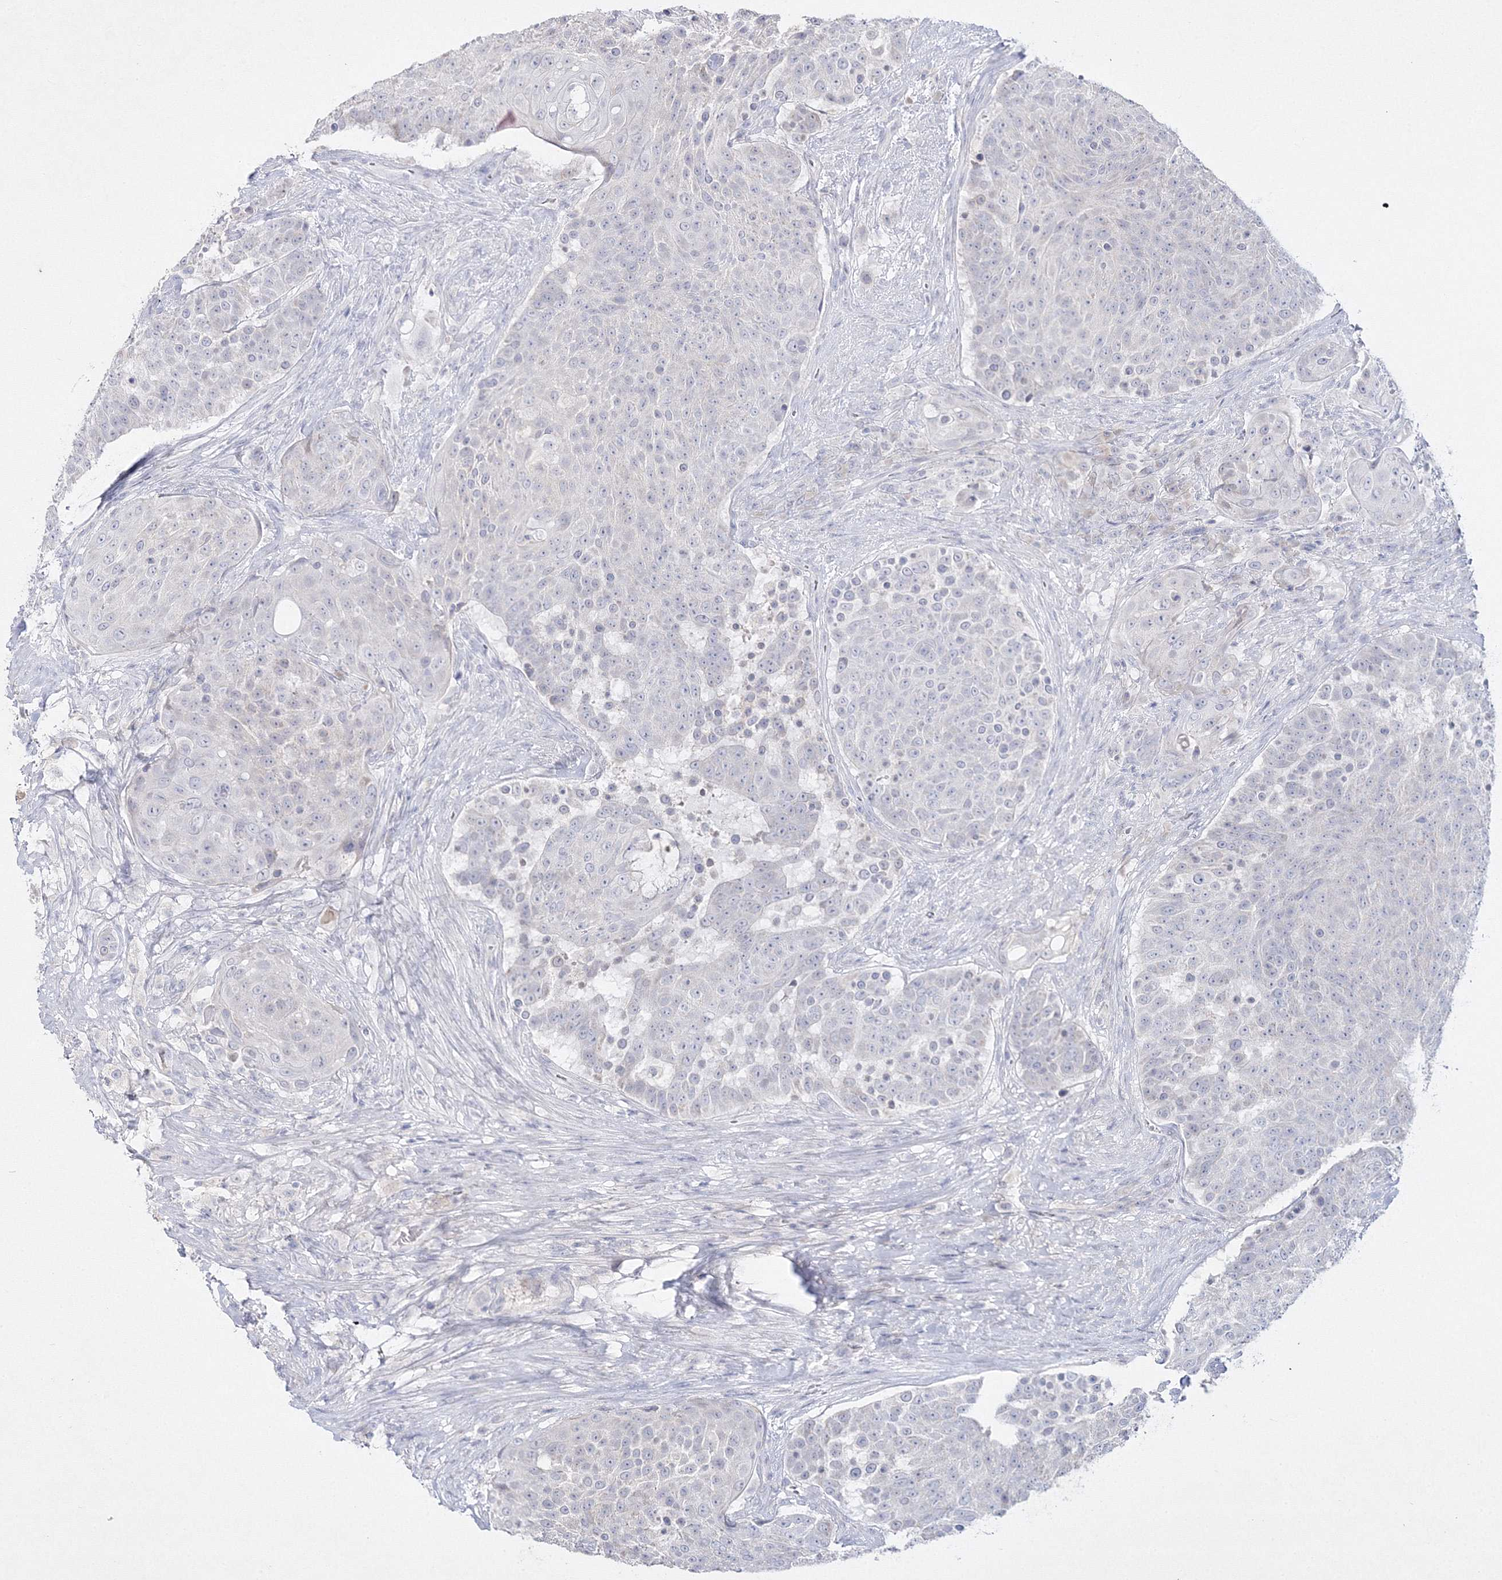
{"staining": {"intensity": "negative", "quantity": "none", "location": "none"}, "tissue": "urothelial cancer", "cell_type": "Tumor cells", "image_type": "cancer", "snomed": [{"axis": "morphology", "description": "Urothelial carcinoma, High grade"}, {"axis": "topography", "description": "Urinary bladder"}], "caption": "IHC image of neoplastic tissue: human urothelial carcinoma (high-grade) stained with DAB displays no significant protein staining in tumor cells.", "gene": "NEU4", "patient": {"sex": "female", "age": 63}}